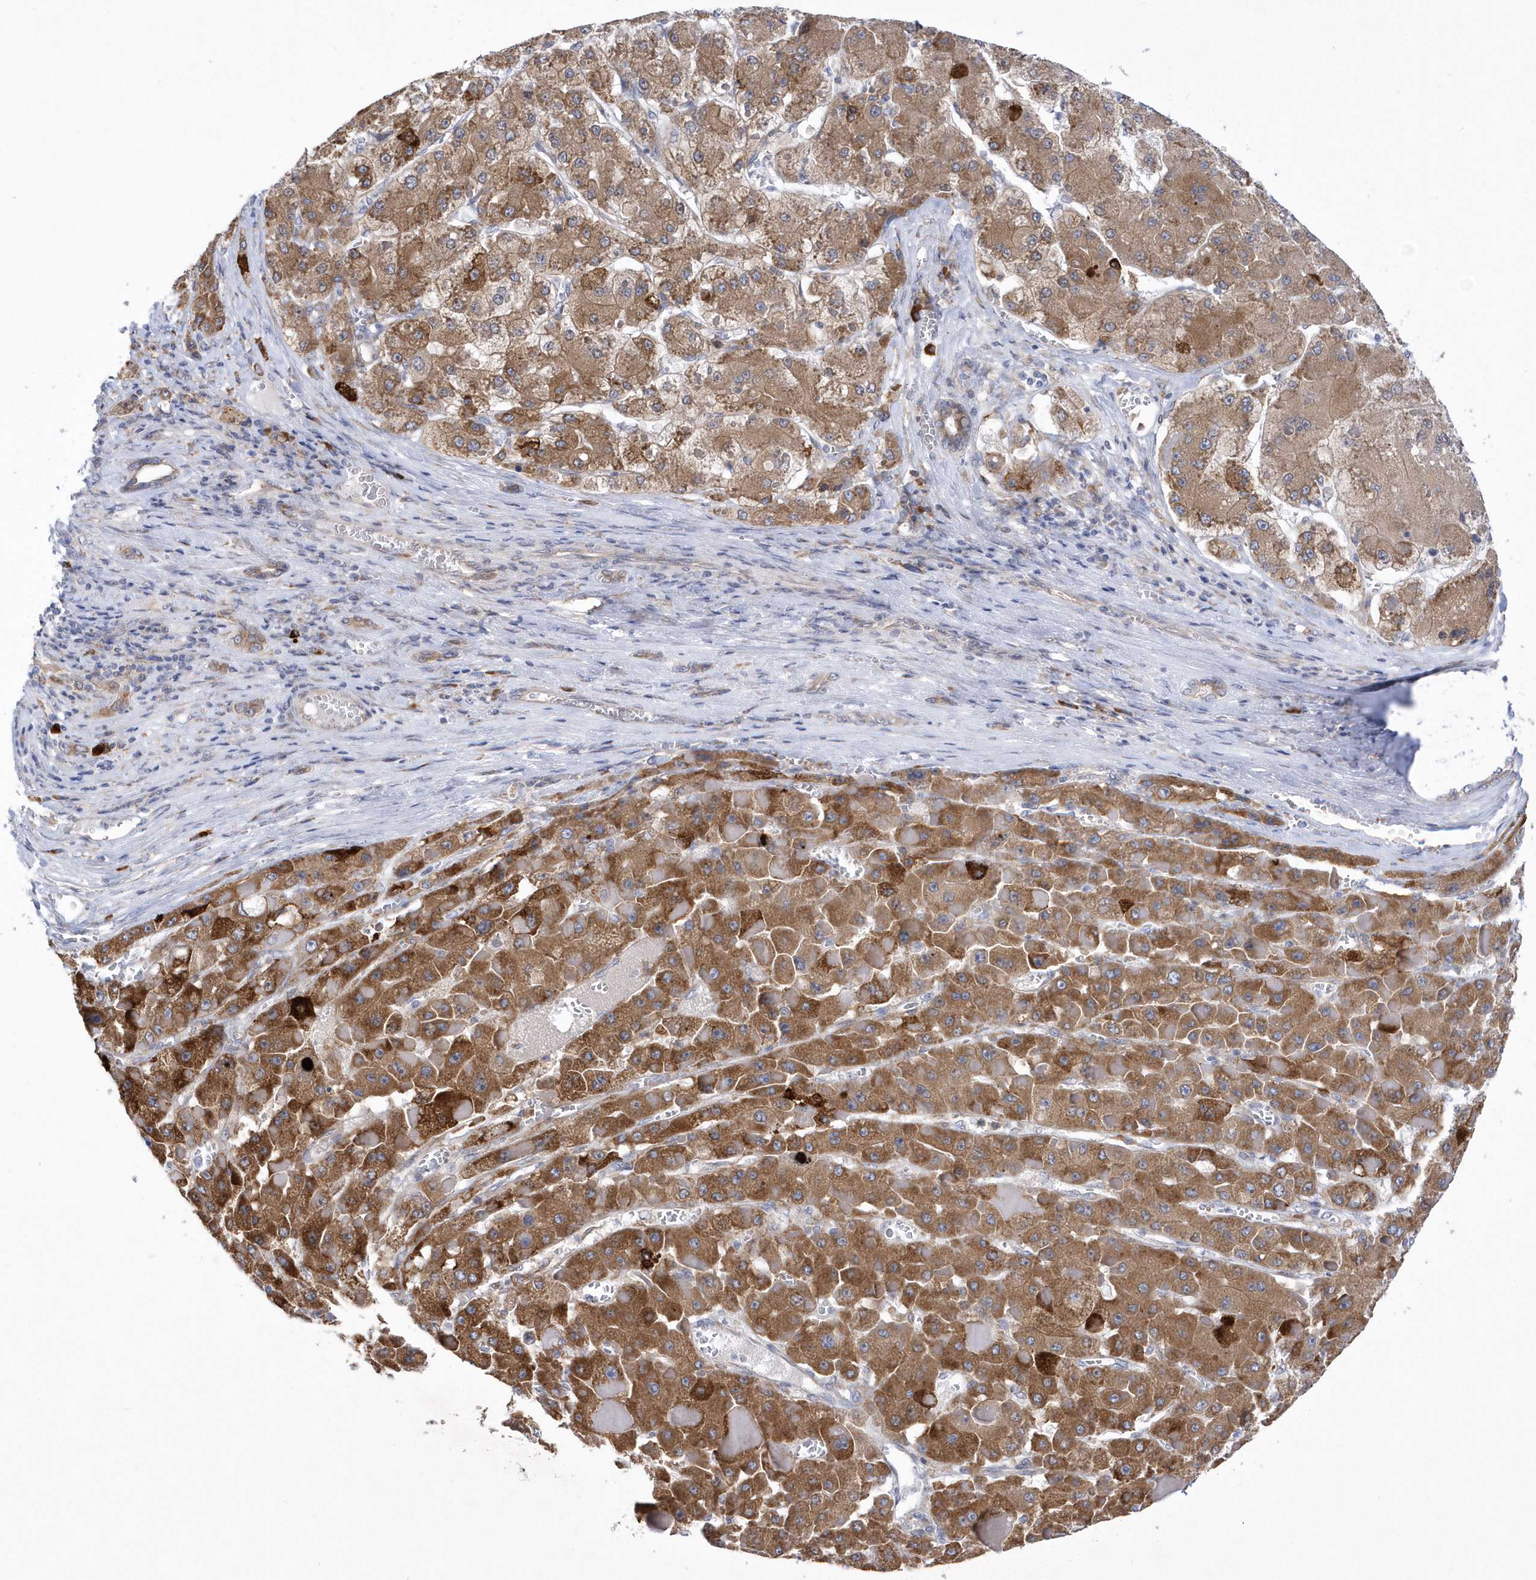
{"staining": {"intensity": "moderate", "quantity": ">75%", "location": "cytoplasmic/membranous"}, "tissue": "liver cancer", "cell_type": "Tumor cells", "image_type": "cancer", "snomed": [{"axis": "morphology", "description": "Carcinoma, Hepatocellular, NOS"}, {"axis": "topography", "description": "Liver"}], "caption": "Protein staining exhibits moderate cytoplasmic/membranous positivity in approximately >75% of tumor cells in hepatocellular carcinoma (liver).", "gene": "MED31", "patient": {"sex": "female", "age": 73}}